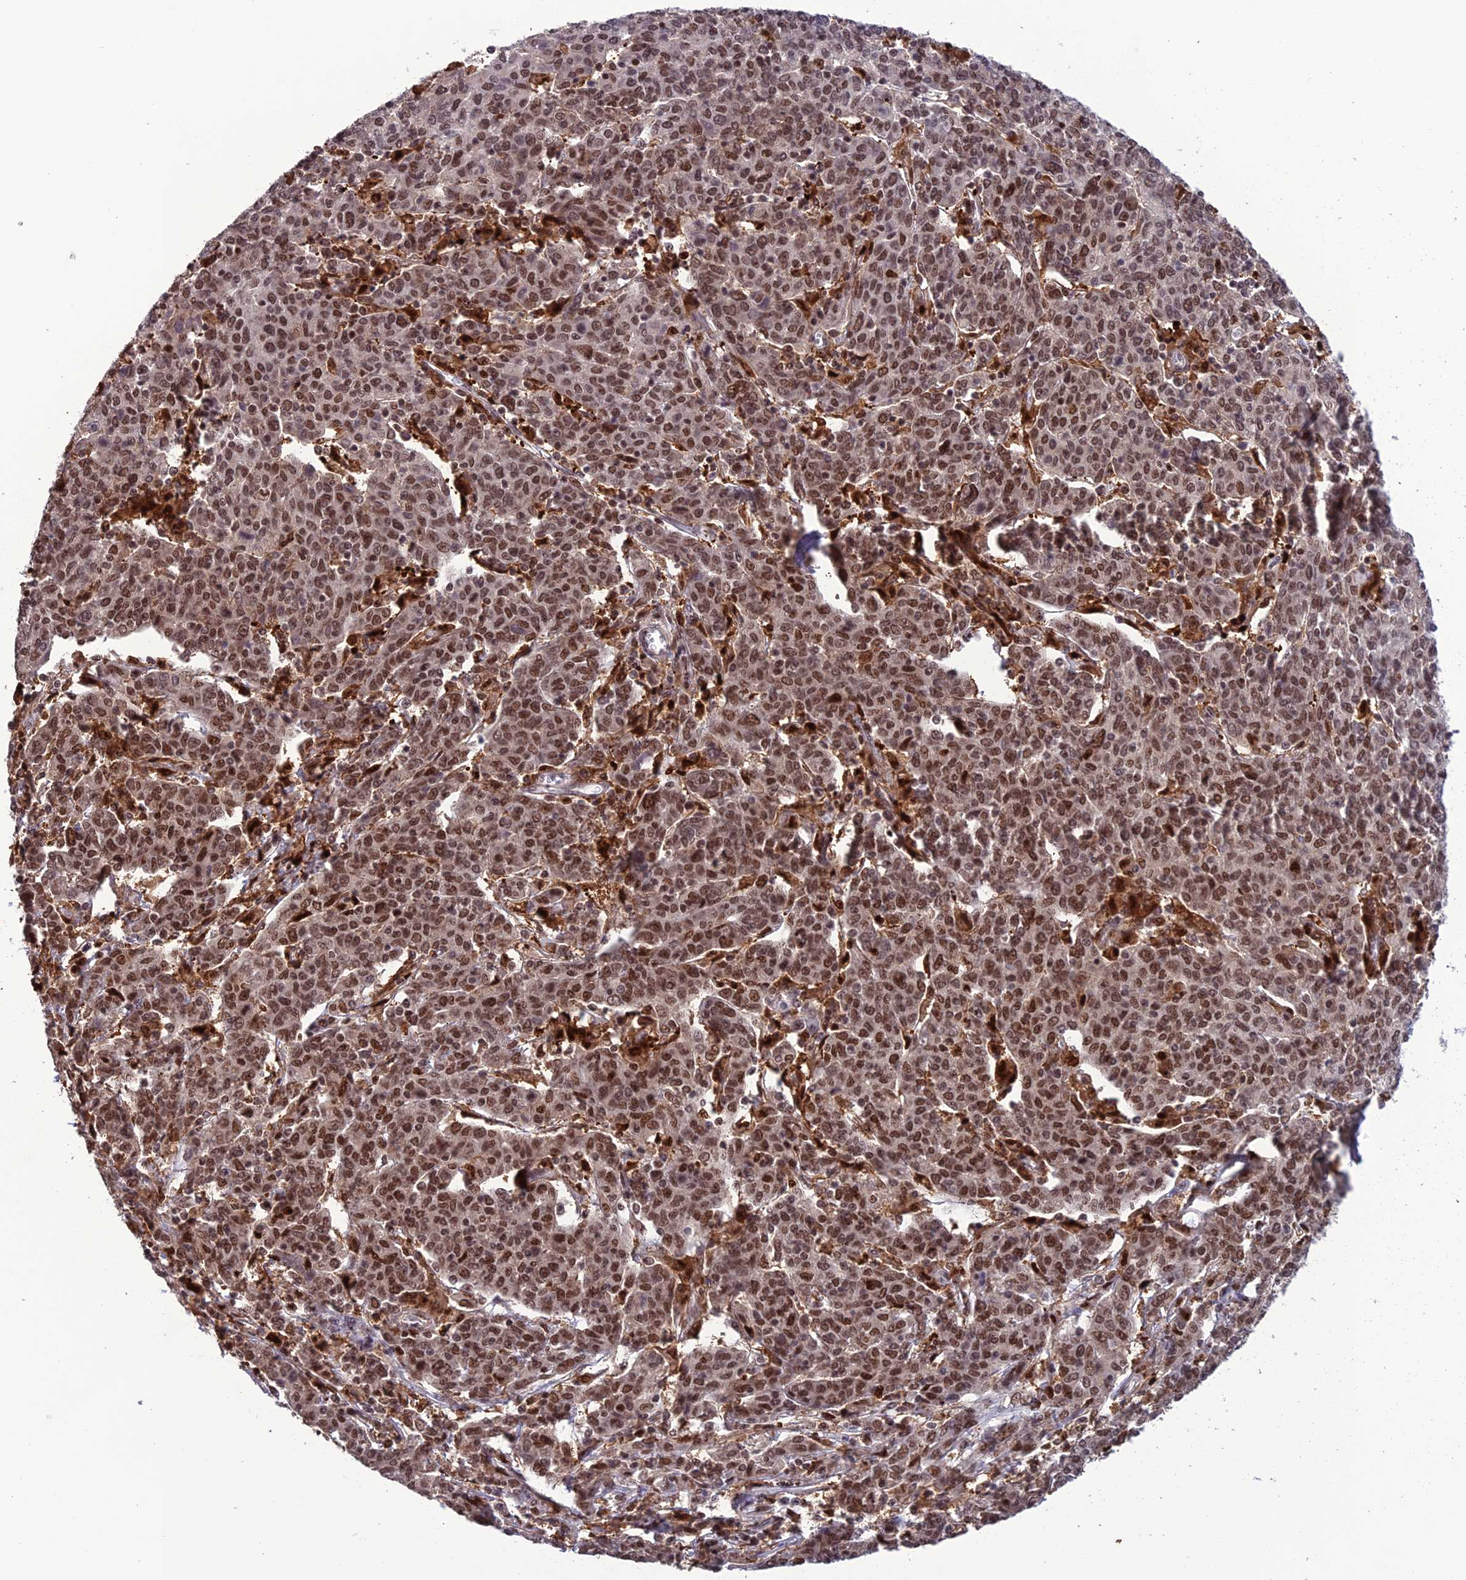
{"staining": {"intensity": "moderate", "quantity": ">75%", "location": "nuclear"}, "tissue": "cervical cancer", "cell_type": "Tumor cells", "image_type": "cancer", "snomed": [{"axis": "morphology", "description": "Squamous cell carcinoma, NOS"}, {"axis": "topography", "description": "Cervix"}], "caption": "Protein expression by immunohistochemistry reveals moderate nuclear expression in approximately >75% of tumor cells in cervical squamous cell carcinoma.", "gene": "MIS12", "patient": {"sex": "female", "age": 67}}